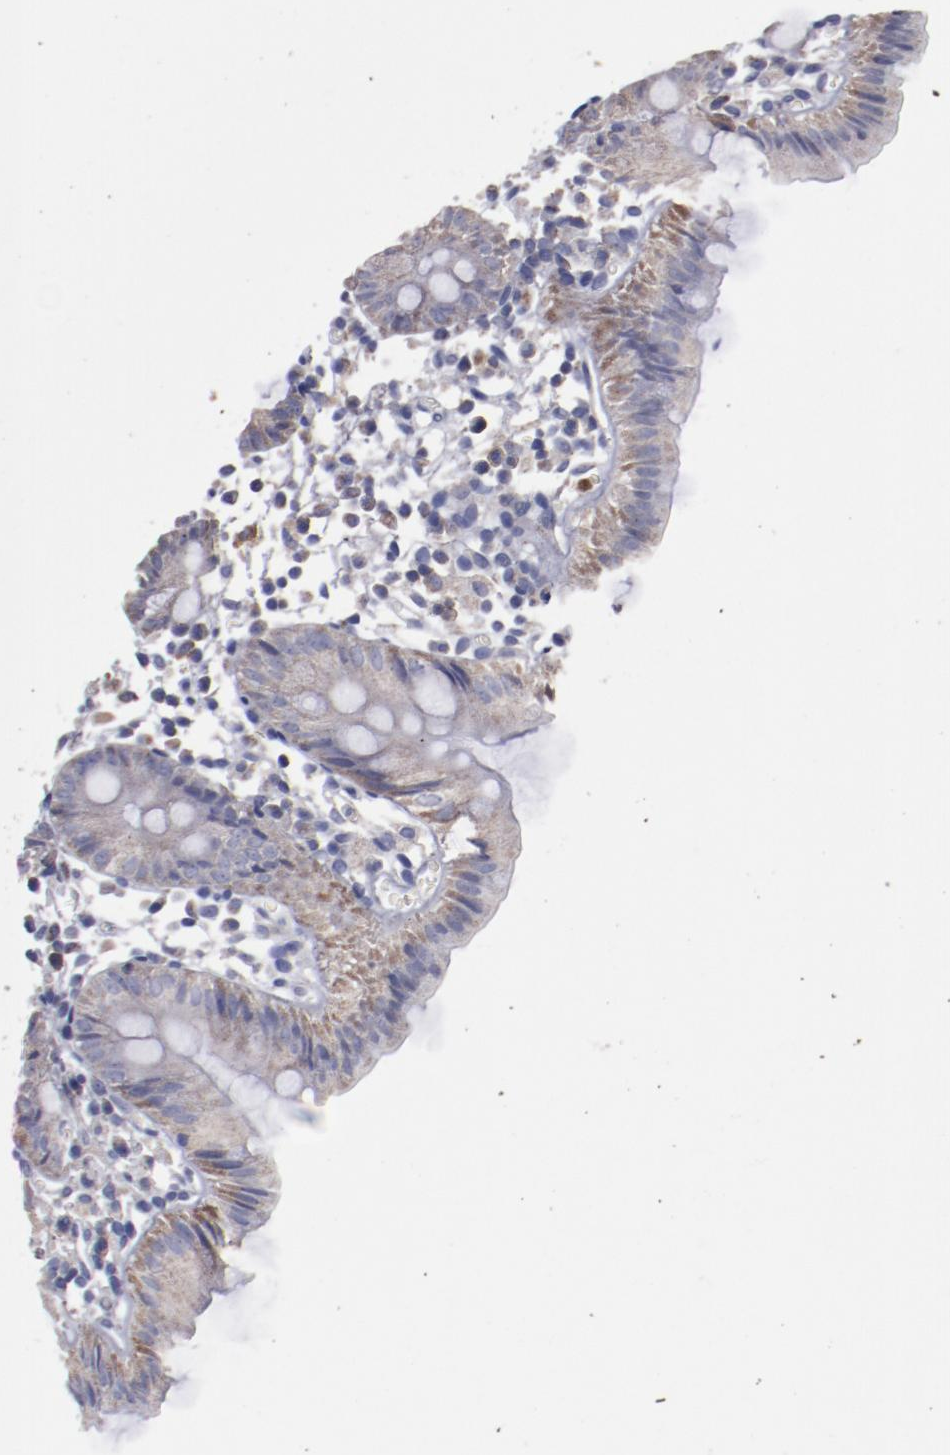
{"staining": {"intensity": "negative", "quantity": "none", "location": "none"}, "tissue": "colon", "cell_type": "Endothelial cells", "image_type": "normal", "snomed": [{"axis": "morphology", "description": "Normal tissue, NOS"}, {"axis": "topography", "description": "Colon"}], "caption": "This is a histopathology image of immunohistochemistry (IHC) staining of benign colon, which shows no positivity in endothelial cells. (DAB (3,3'-diaminobenzidine) immunohistochemistry with hematoxylin counter stain).", "gene": "FGR", "patient": {"sex": "male", "age": 14}}